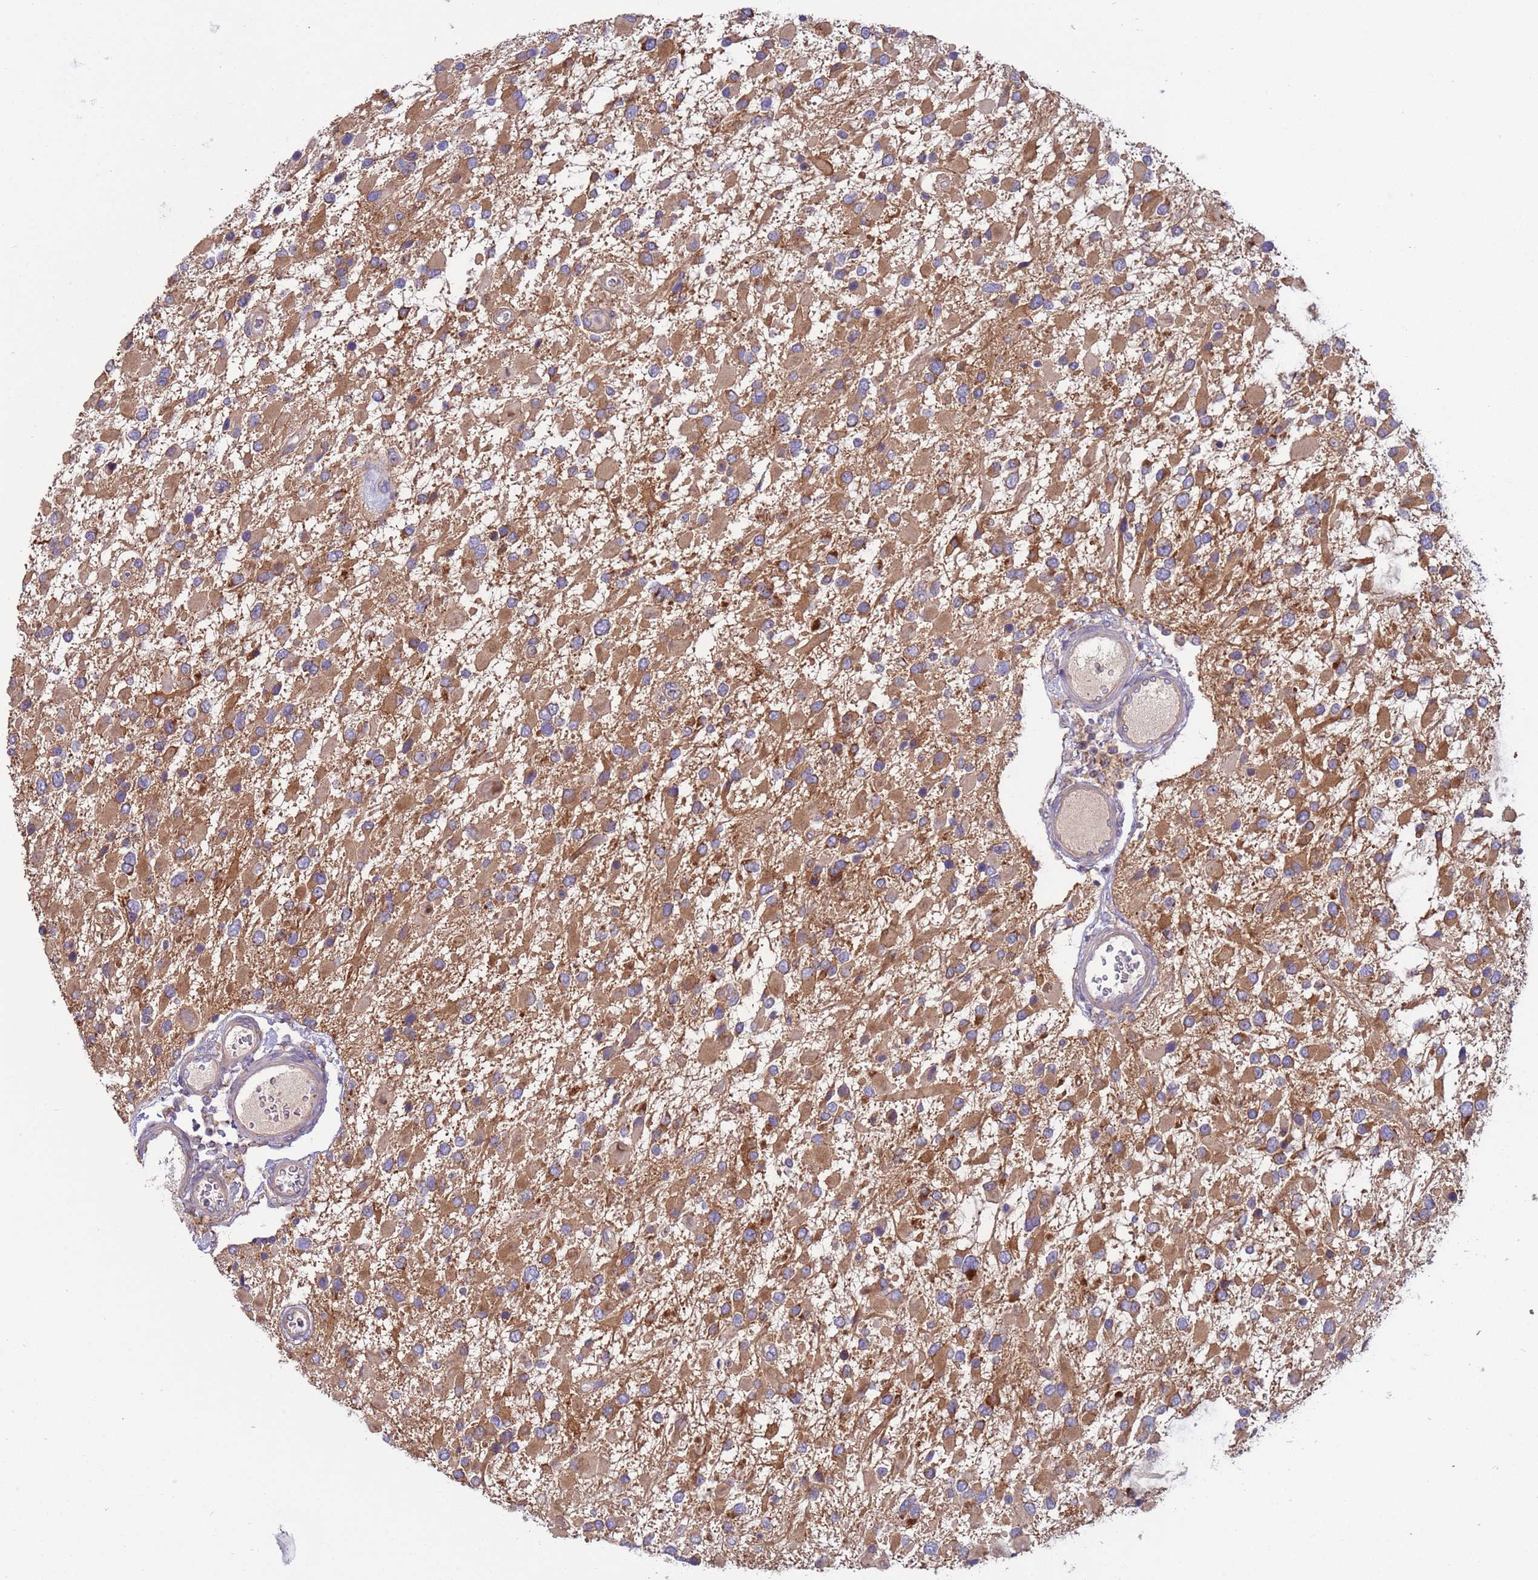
{"staining": {"intensity": "moderate", "quantity": ">75%", "location": "cytoplasmic/membranous"}, "tissue": "glioma", "cell_type": "Tumor cells", "image_type": "cancer", "snomed": [{"axis": "morphology", "description": "Glioma, malignant, High grade"}, {"axis": "topography", "description": "Brain"}], "caption": "Immunohistochemical staining of human glioma demonstrates medium levels of moderate cytoplasmic/membranous protein expression in approximately >75% of tumor cells. The staining was performed using DAB, with brown indicating positive protein expression. Nuclei are stained blue with hematoxylin.", "gene": "UQCRQ", "patient": {"sex": "male", "age": 53}}